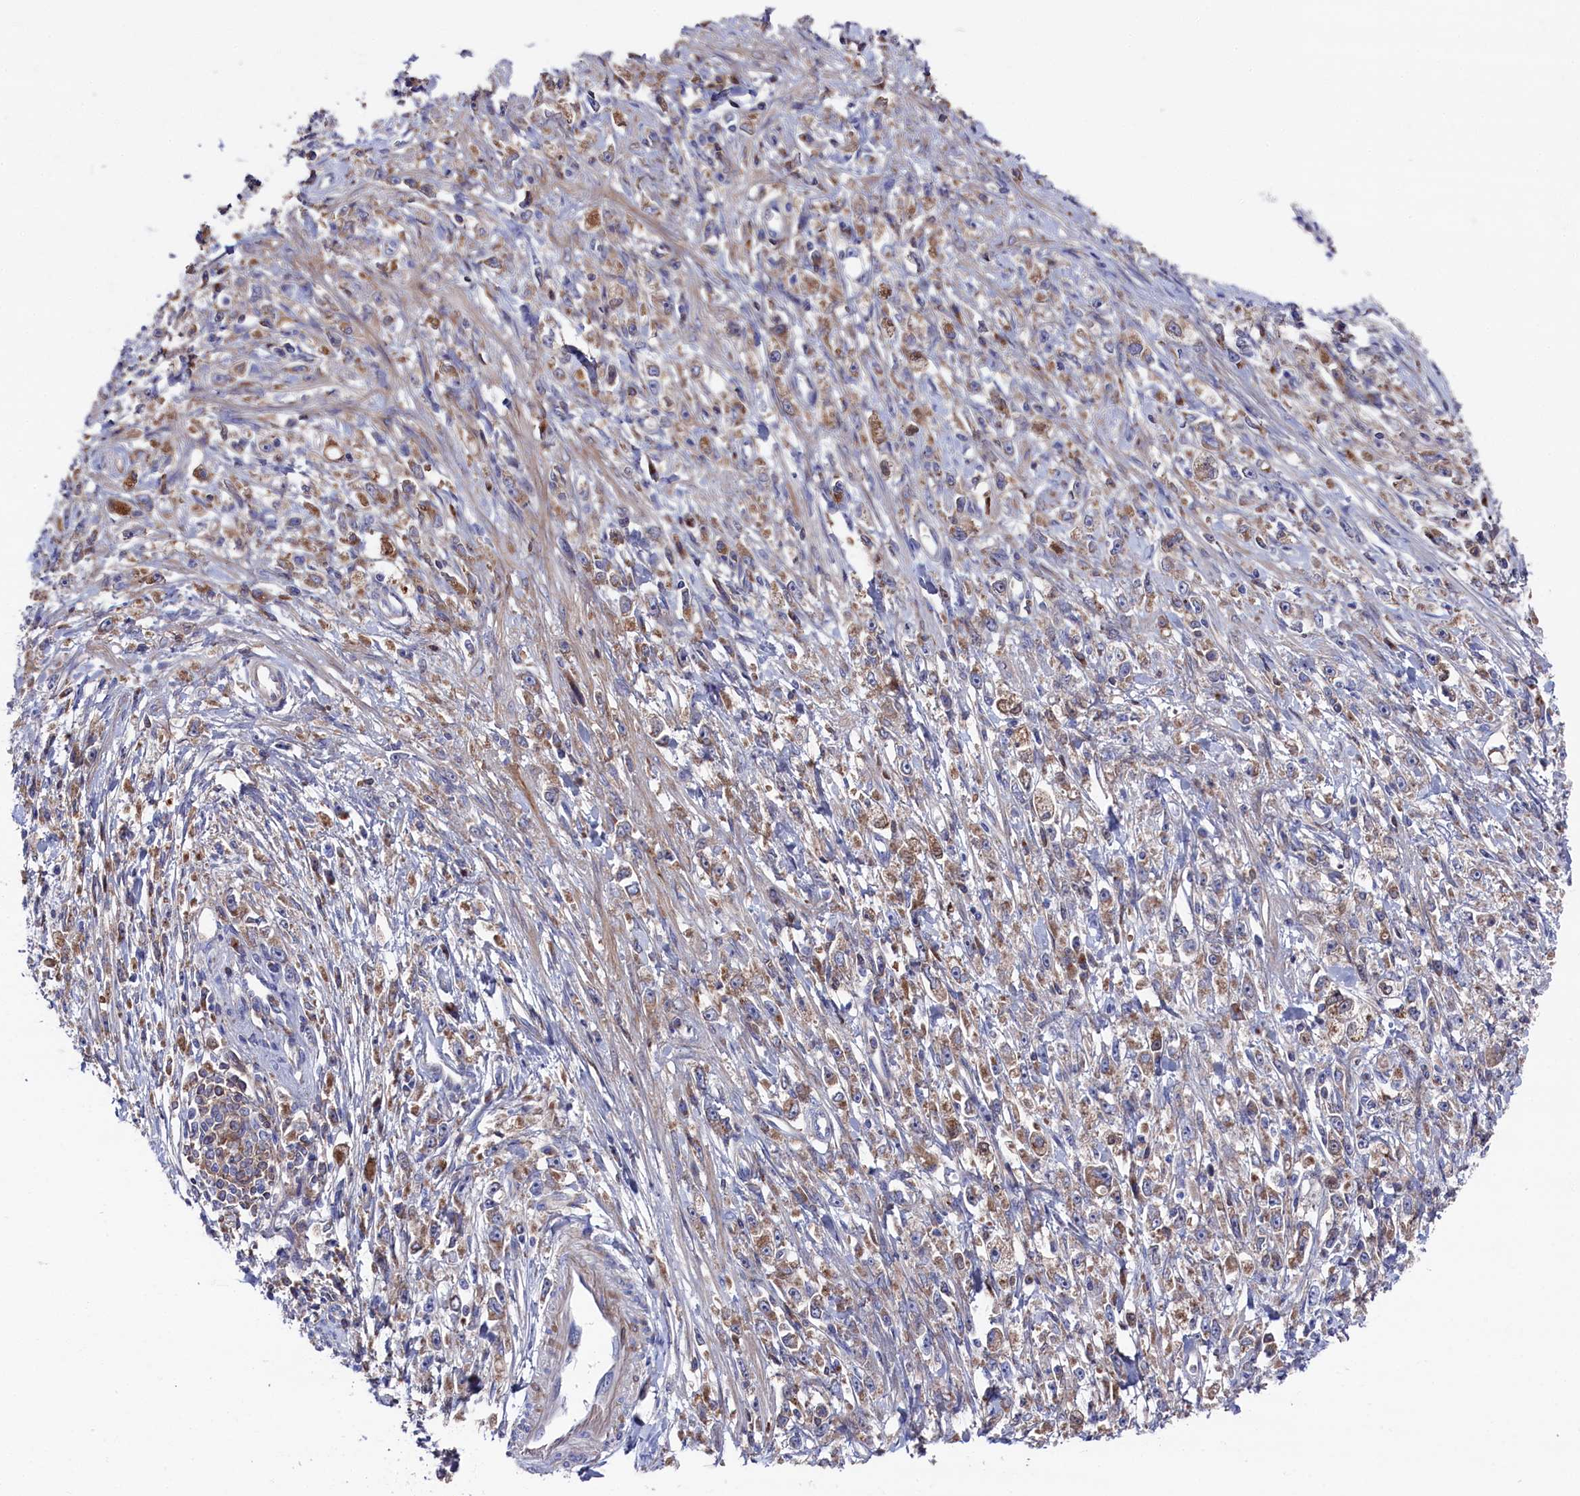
{"staining": {"intensity": "moderate", "quantity": ">75%", "location": "cytoplasmic/membranous"}, "tissue": "stomach cancer", "cell_type": "Tumor cells", "image_type": "cancer", "snomed": [{"axis": "morphology", "description": "Adenocarcinoma, NOS"}, {"axis": "topography", "description": "Stomach"}], "caption": "DAB (3,3'-diaminobenzidine) immunohistochemical staining of stomach adenocarcinoma shows moderate cytoplasmic/membranous protein staining in about >75% of tumor cells.", "gene": "GPR108", "patient": {"sex": "female", "age": 59}}